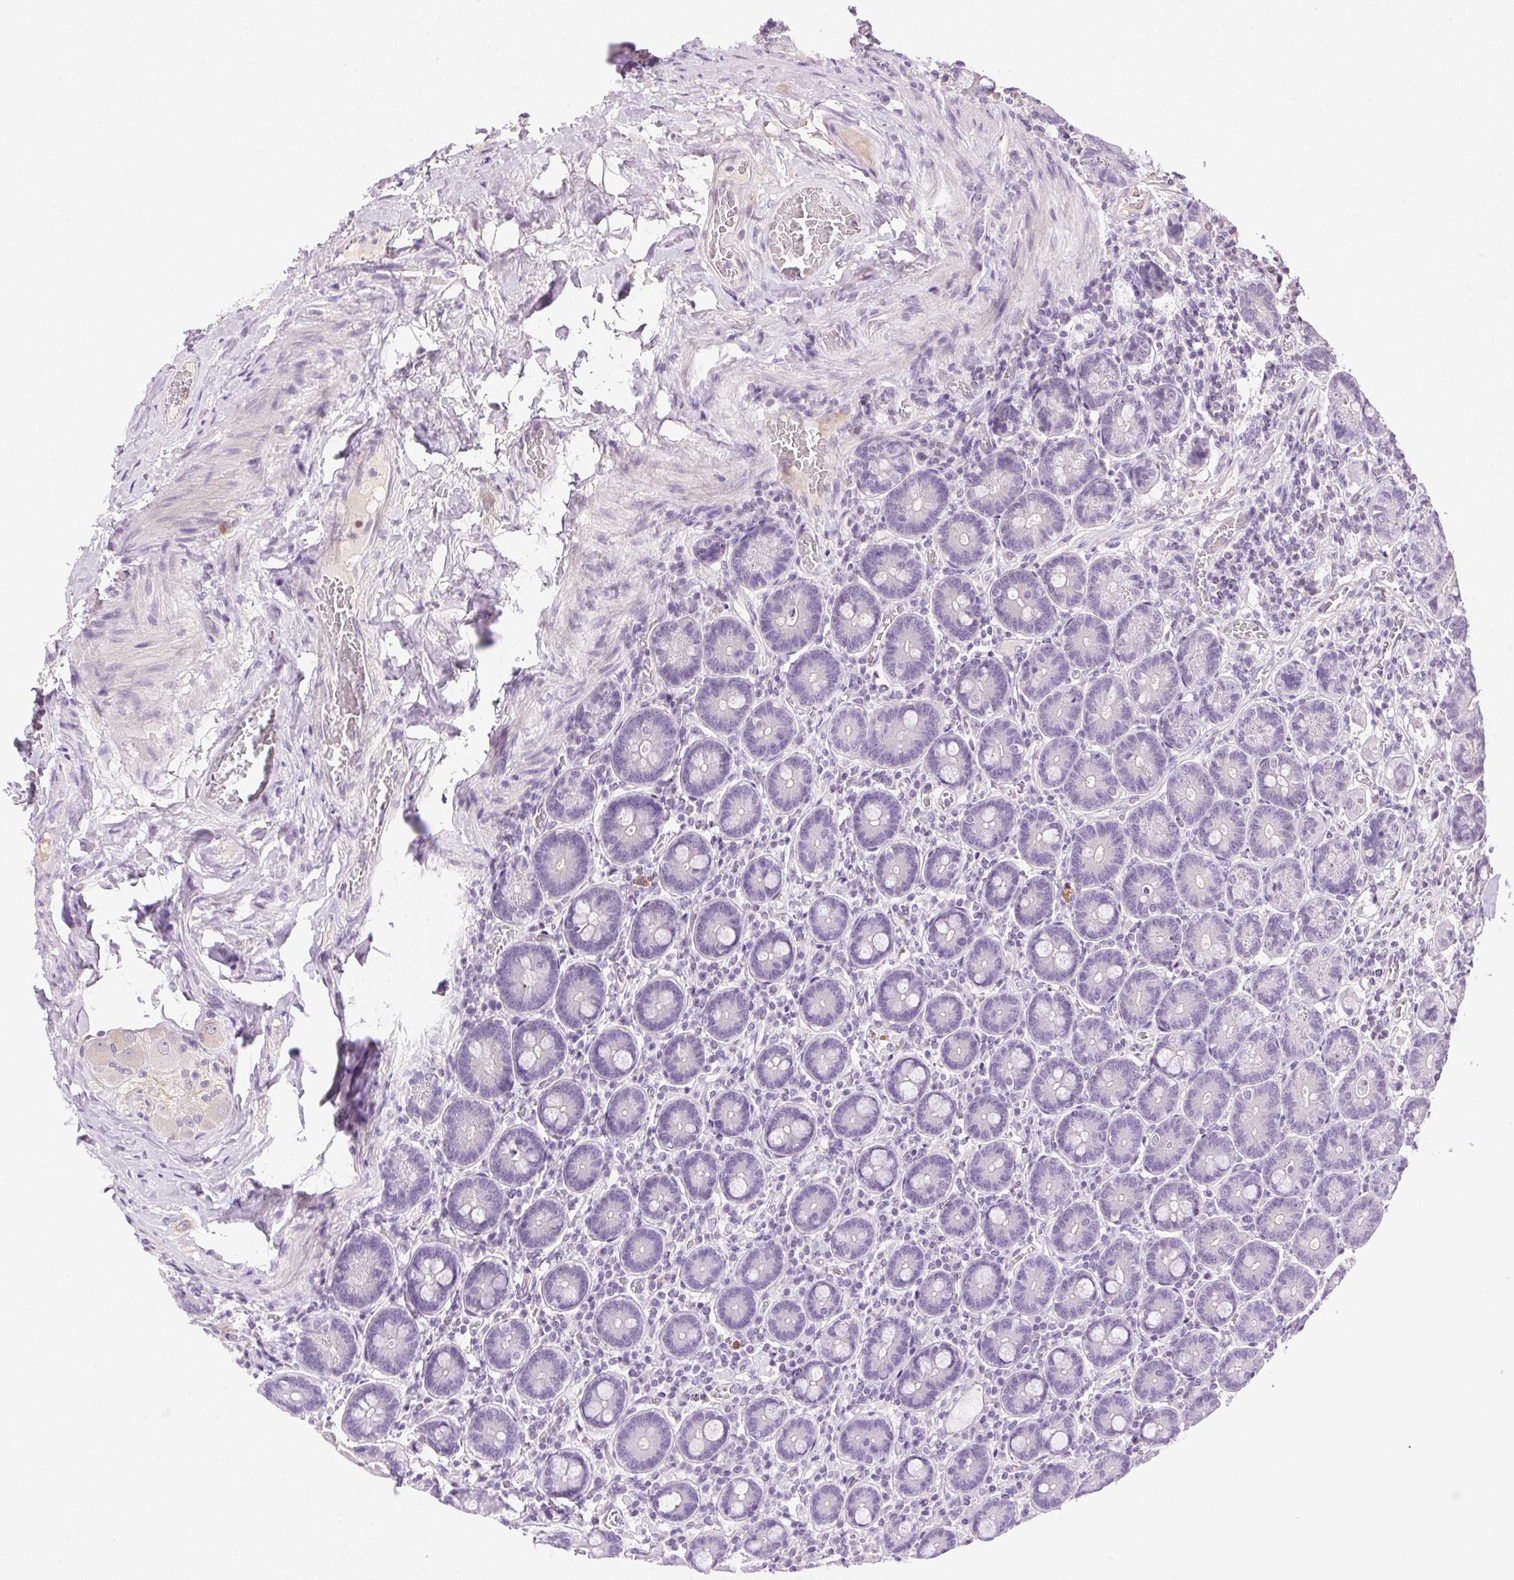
{"staining": {"intensity": "negative", "quantity": "none", "location": "none"}, "tissue": "duodenum", "cell_type": "Glandular cells", "image_type": "normal", "snomed": [{"axis": "morphology", "description": "Normal tissue, NOS"}, {"axis": "topography", "description": "Duodenum"}], "caption": "This is an immunohistochemistry (IHC) micrograph of normal duodenum. There is no expression in glandular cells.", "gene": "SYCE2", "patient": {"sex": "female", "age": 62}}